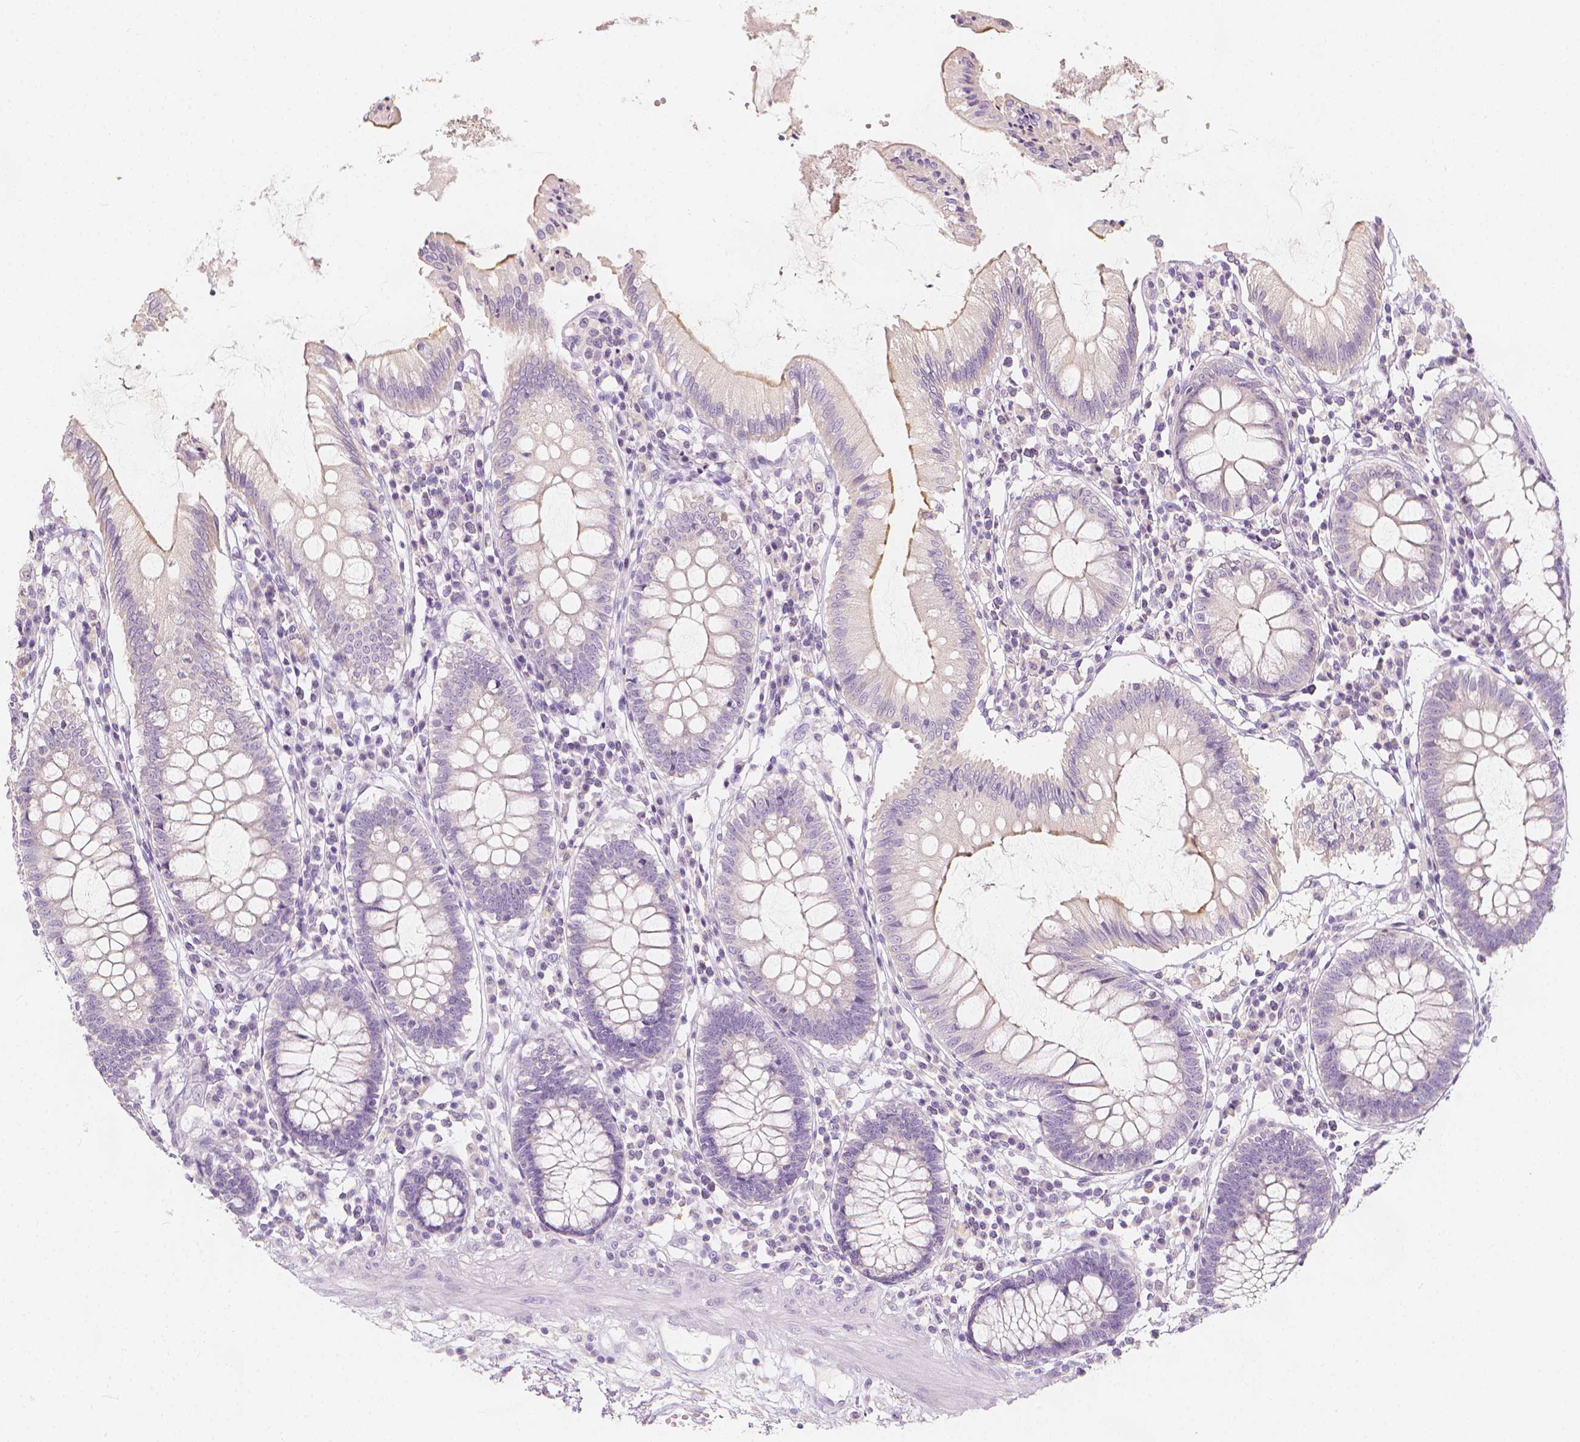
{"staining": {"intensity": "negative", "quantity": "none", "location": "none"}, "tissue": "colon", "cell_type": "Endothelial cells", "image_type": "normal", "snomed": [{"axis": "morphology", "description": "Normal tissue, NOS"}, {"axis": "morphology", "description": "Adenocarcinoma, NOS"}, {"axis": "topography", "description": "Colon"}], "caption": "Immunohistochemistry (IHC) micrograph of normal colon: human colon stained with DAB (3,3'-diaminobenzidine) reveals no significant protein staining in endothelial cells.", "gene": "RBFOX1", "patient": {"sex": "male", "age": 83}}